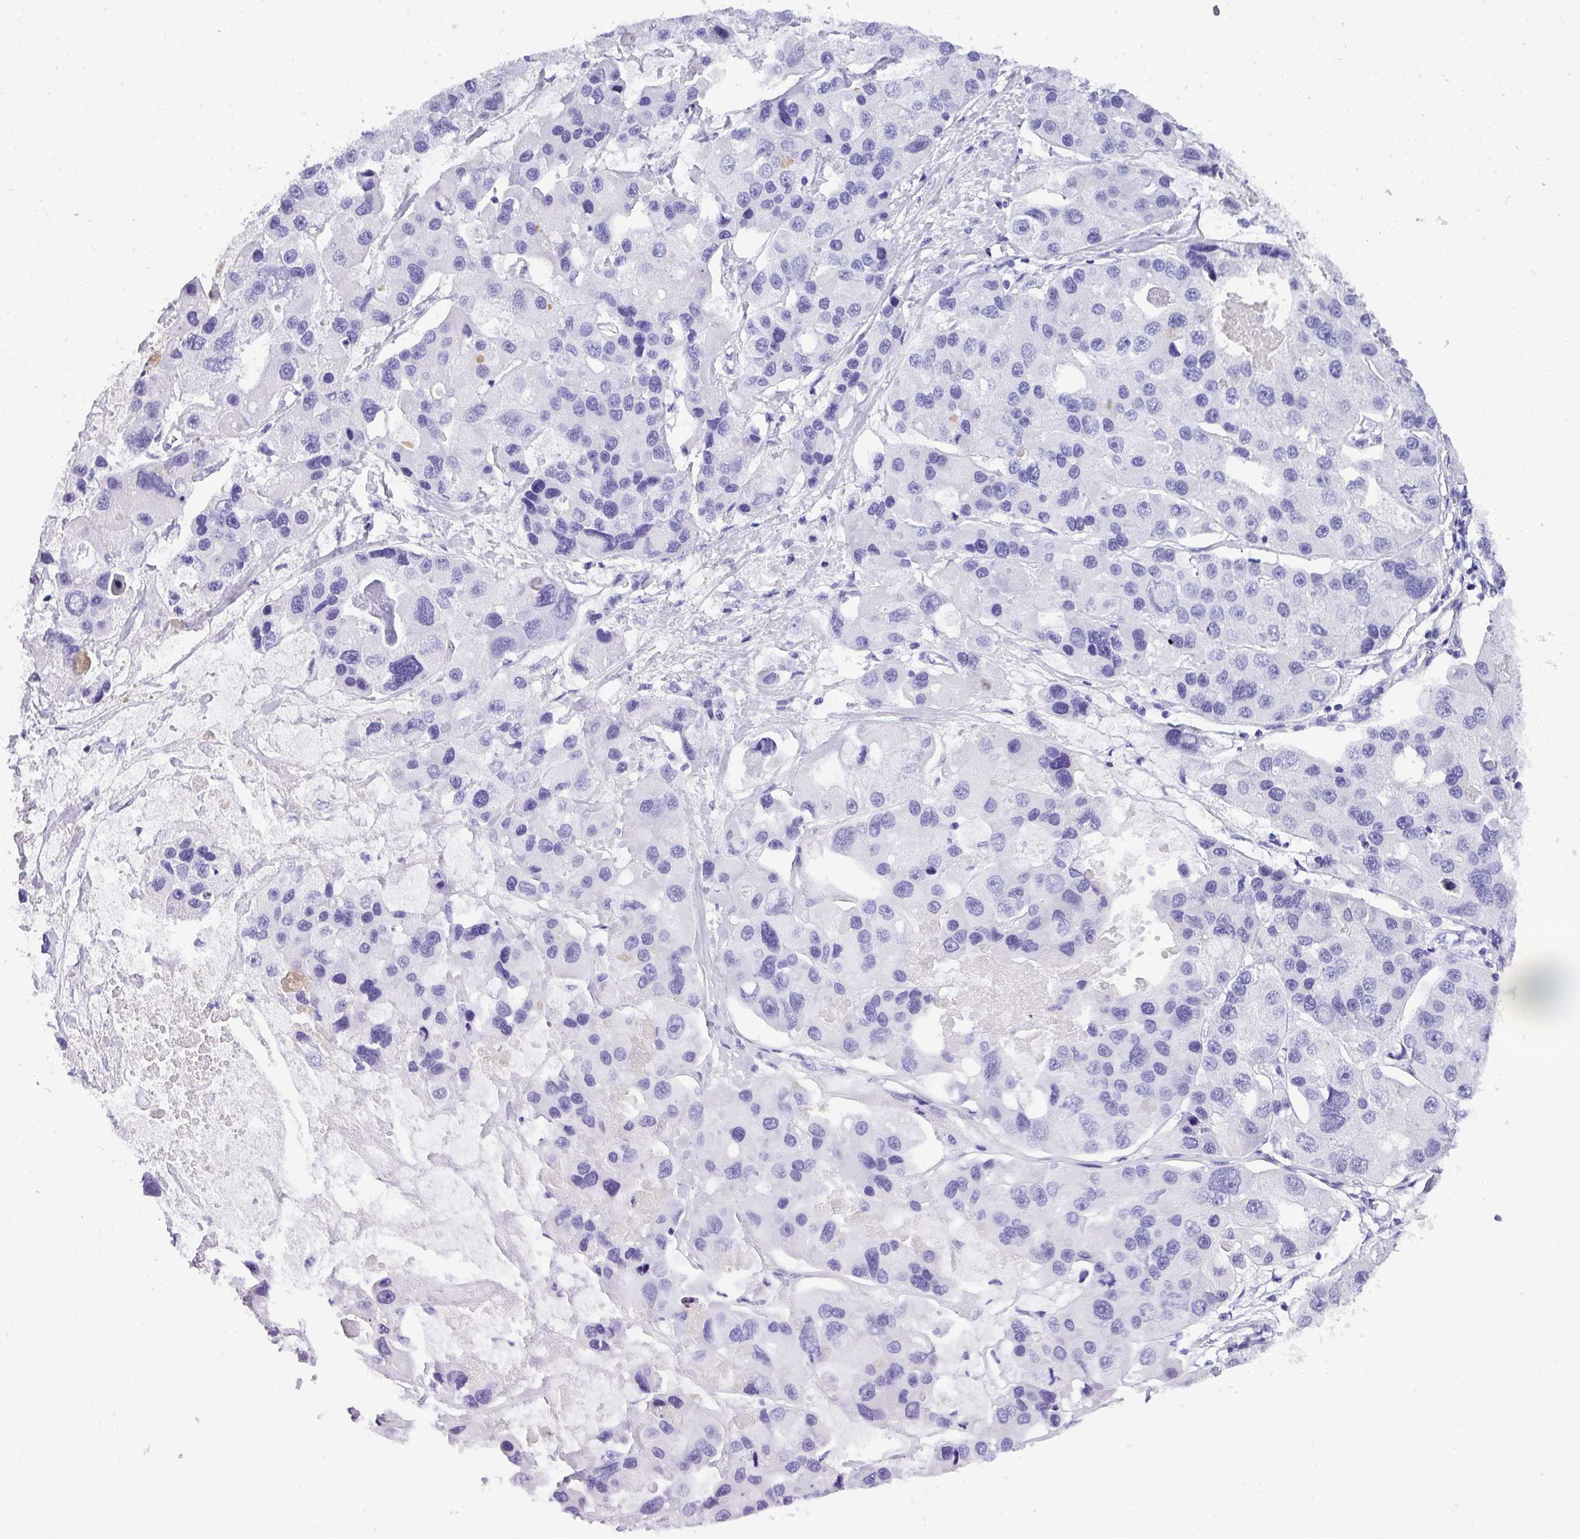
{"staining": {"intensity": "negative", "quantity": "none", "location": "none"}, "tissue": "lung cancer", "cell_type": "Tumor cells", "image_type": "cancer", "snomed": [{"axis": "morphology", "description": "Adenocarcinoma, NOS"}, {"axis": "topography", "description": "Lung"}], "caption": "Immunohistochemical staining of lung adenocarcinoma demonstrates no significant staining in tumor cells. (DAB immunohistochemistry with hematoxylin counter stain).", "gene": "MUC21", "patient": {"sex": "female", "age": 54}}